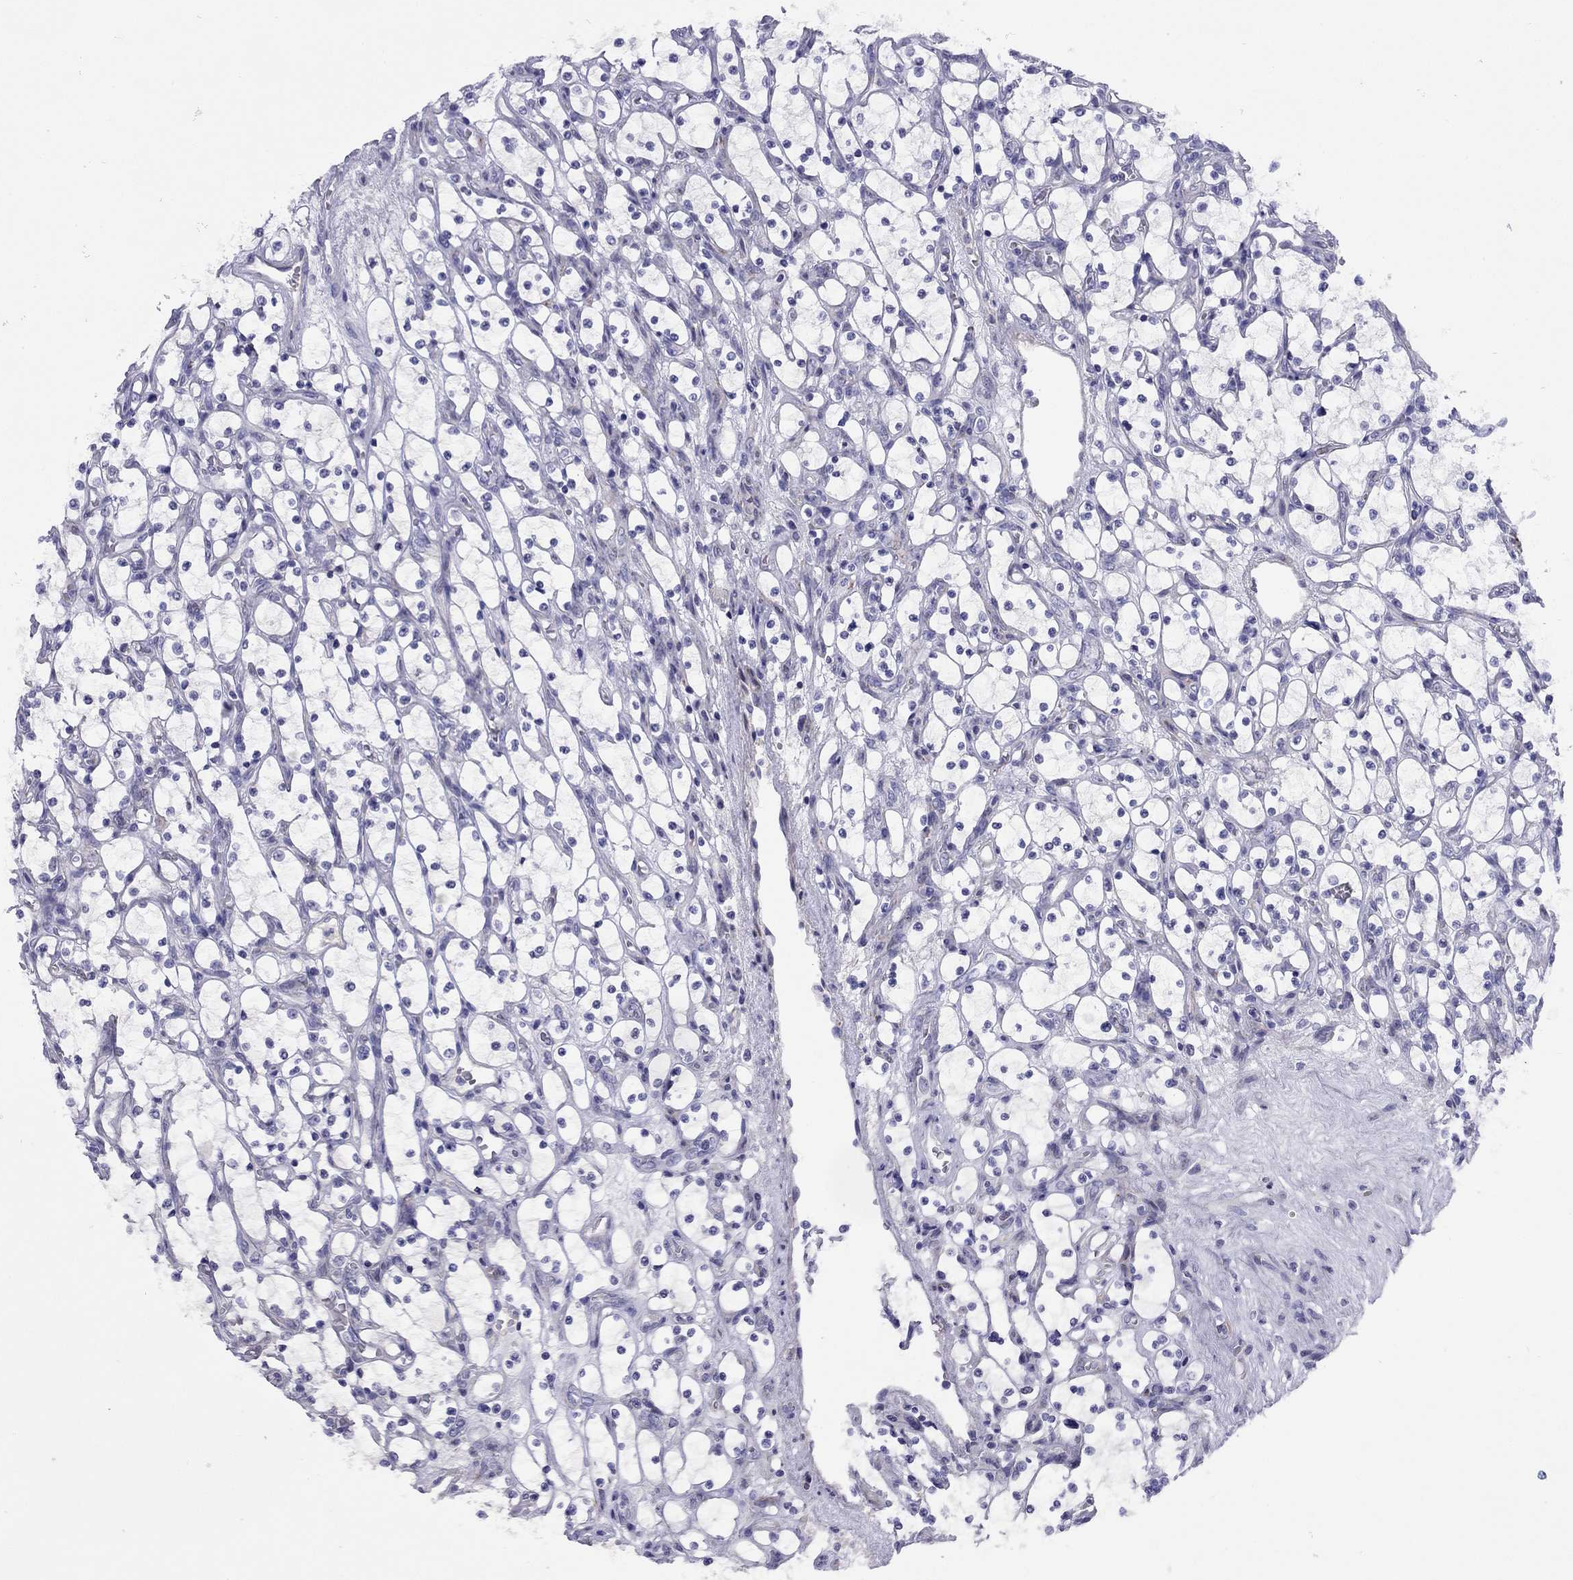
{"staining": {"intensity": "negative", "quantity": "none", "location": "none"}, "tissue": "renal cancer", "cell_type": "Tumor cells", "image_type": "cancer", "snomed": [{"axis": "morphology", "description": "Adenocarcinoma, NOS"}, {"axis": "topography", "description": "Kidney"}], "caption": "Immunohistochemistry photomicrograph of neoplastic tissue: human renal cancer stained with DAB demonstrates no significant protein expression in tumor cells.", "gene": "CMYA5", "patient": {"sex": "female", "age": 69}}